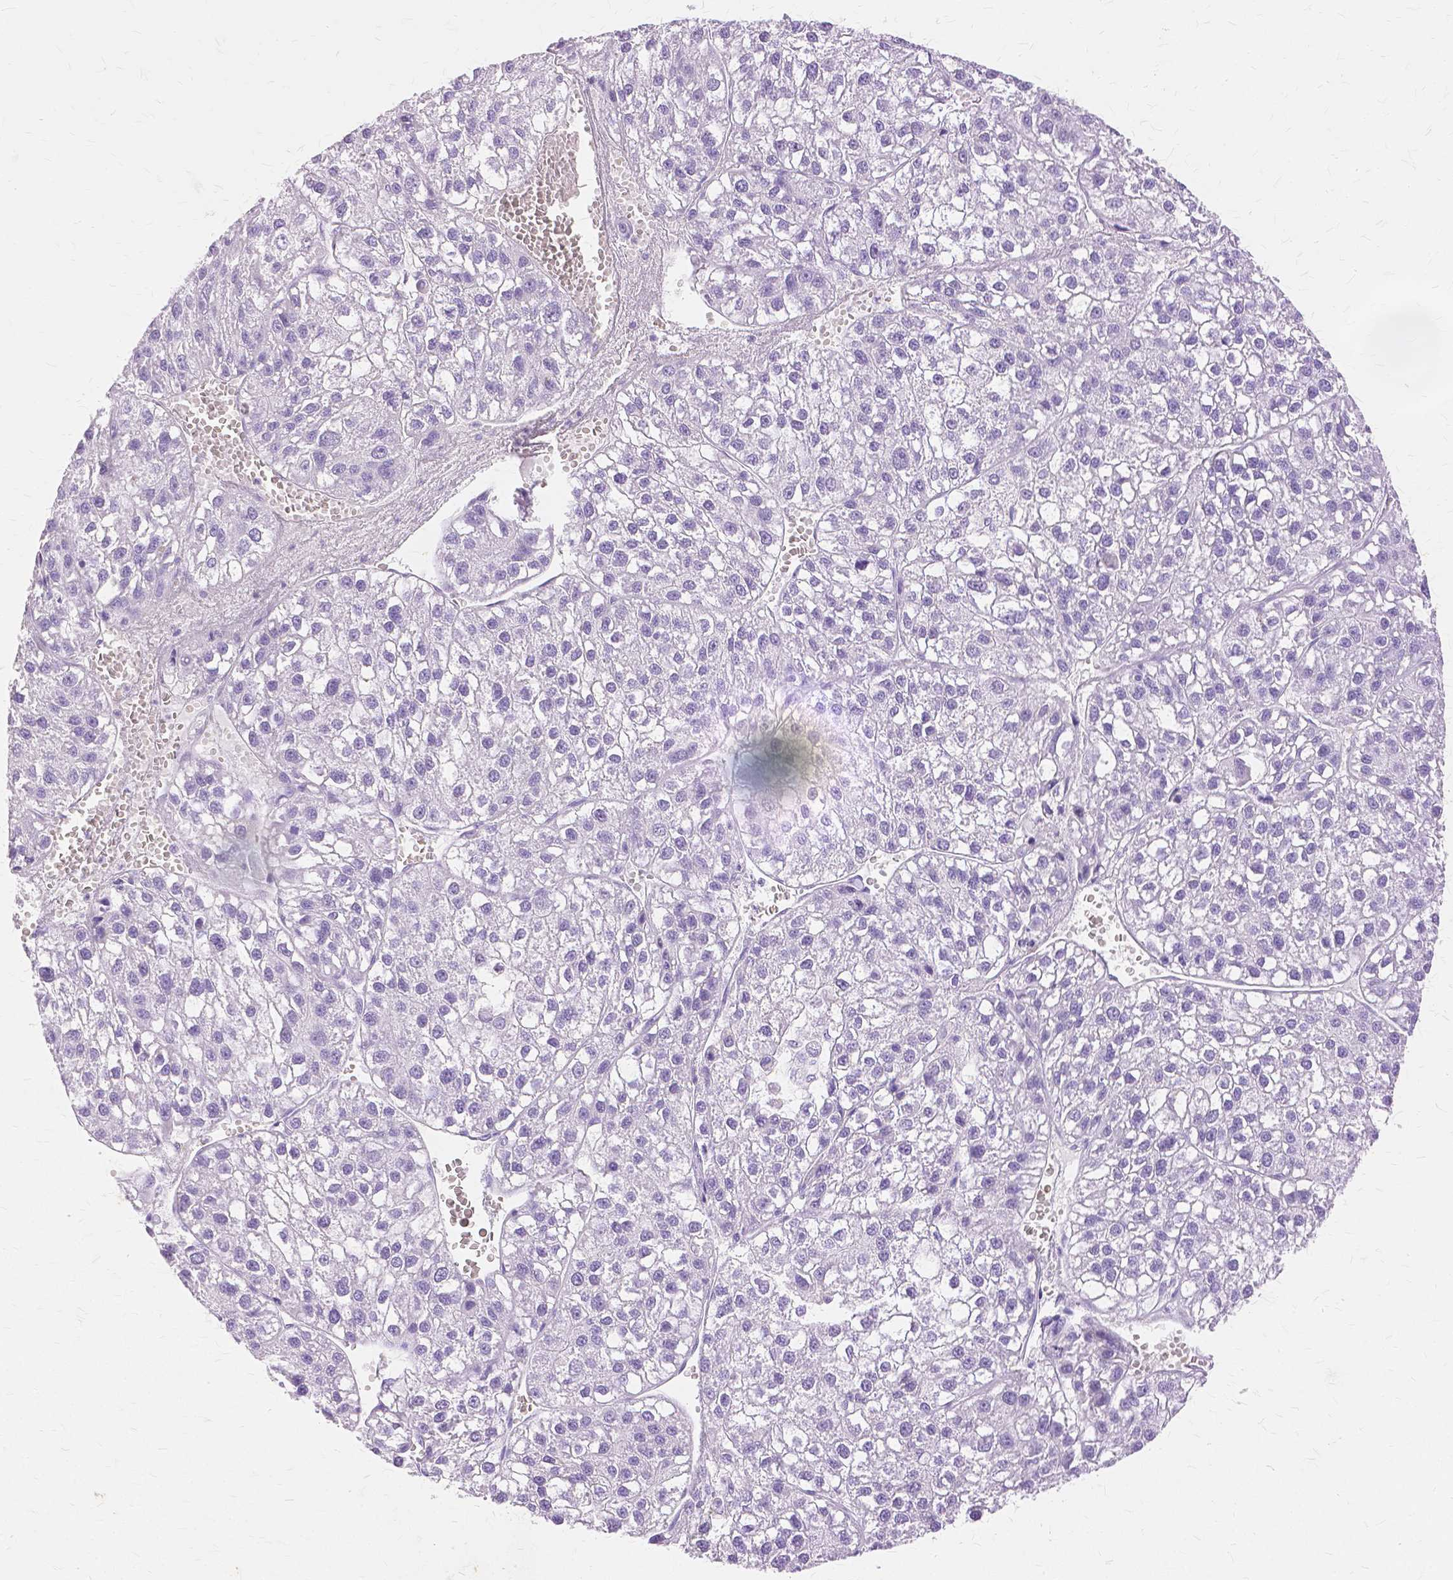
{"staining": {"intensity": "negative", "quantity": "none", "location": "none"}, "tissue": "liver cancer", "cell_type": "Tumor cells", "image_type": "cancer", "snomed": [{"axis": "morphology", "description": "Carcinoma, Hepatocellular, NOS"}, {"axis": "topography", "description": "Liver"}], "caption": "The histopathology image demonstrates no significant positivity in tumor cells of liver cancer.", "gene": "TGM1", "patient": {"sex": "female", "age": 70}}